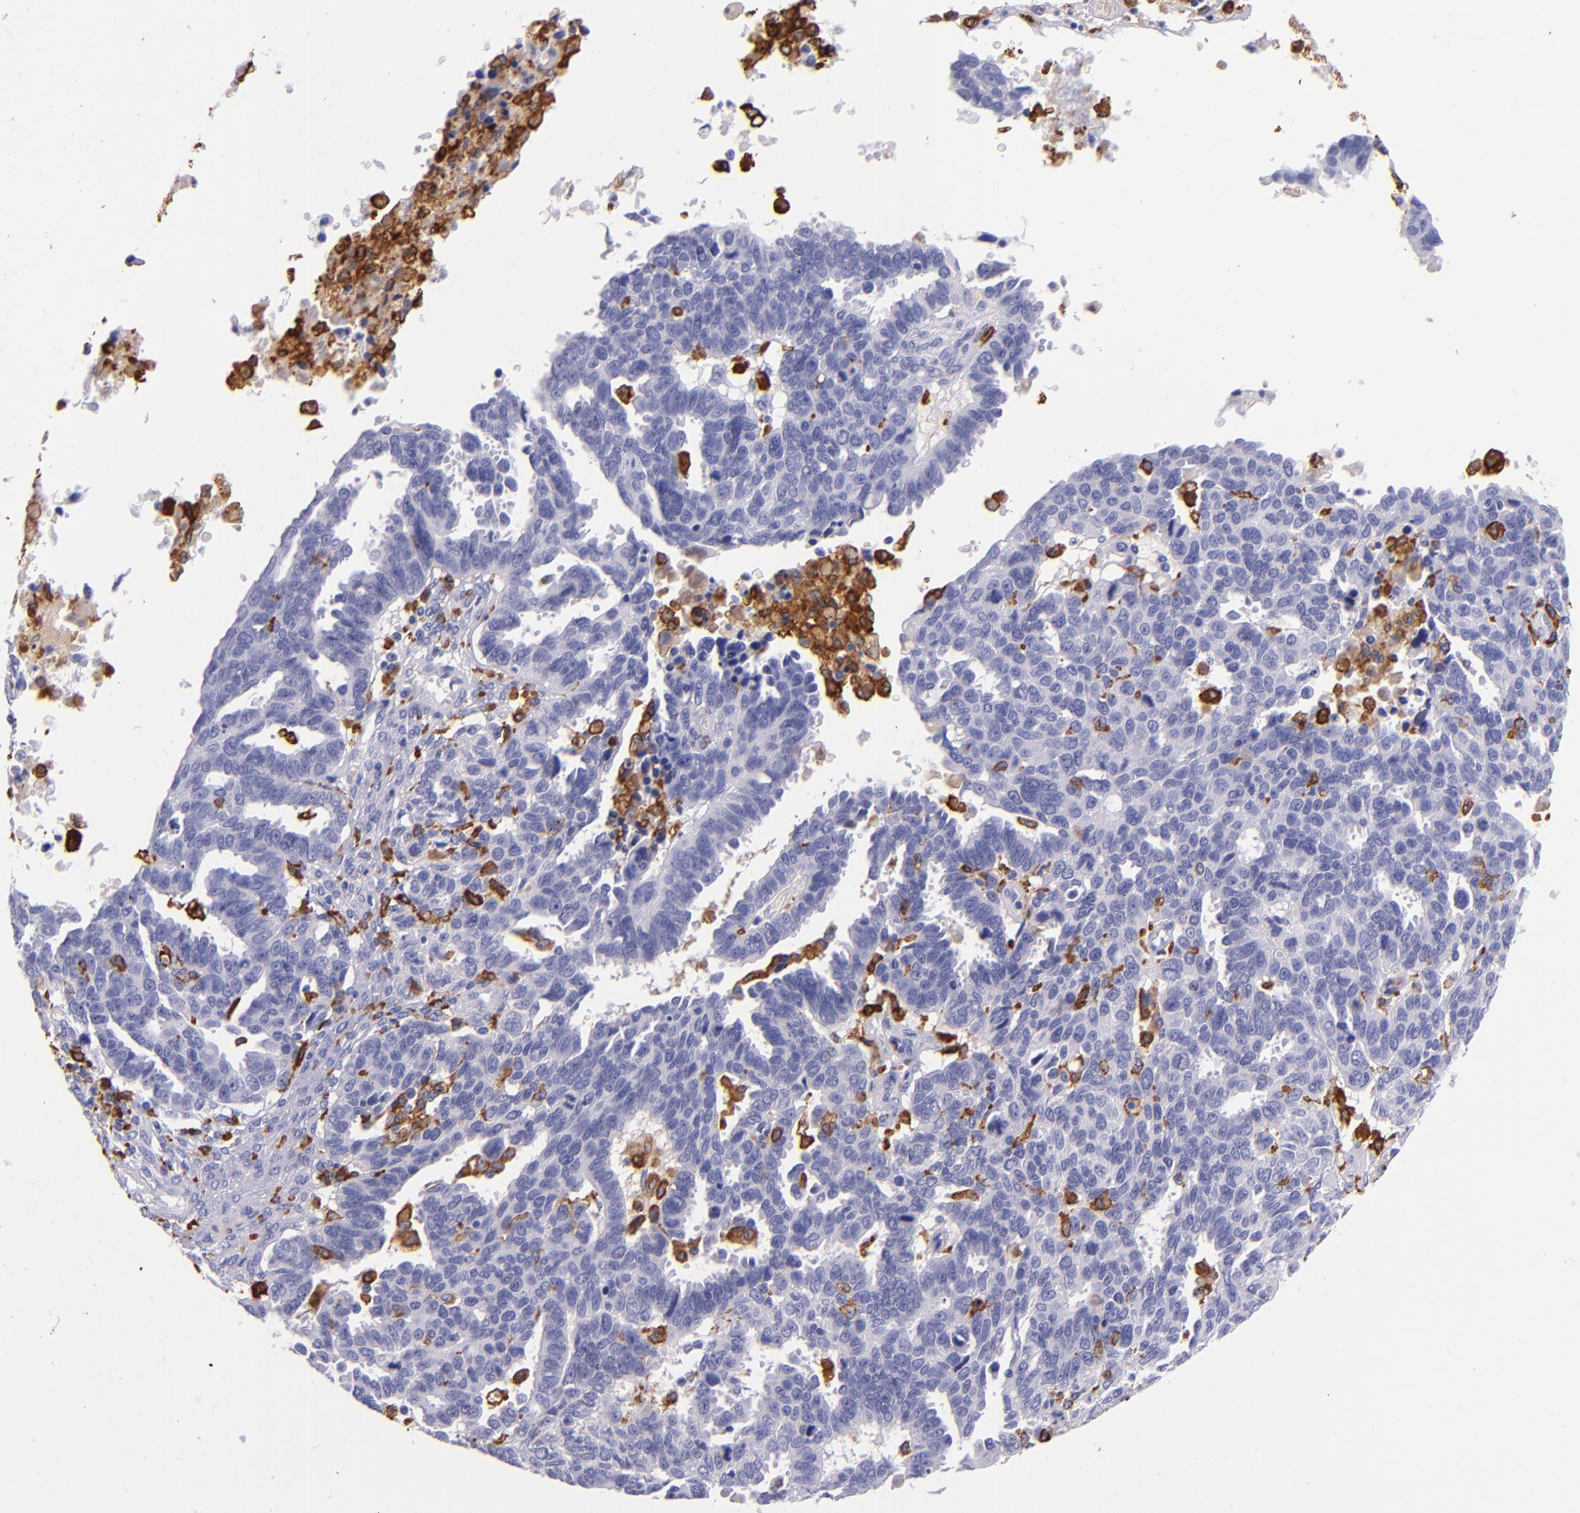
{"staining": {"intensity": "negative", "quantity": "none", "location": "none"}, "tissue": "ovarian cancer", "cell_type": "Tumor cells", "image_type": "cancer", "snomed": [{"axis": "morphology", "description": "Carcinoma, endometroid"}, {"axis": "morphology", "description": "Cystadenocarcinoma, serous, NOS"}, {"axis": "topography", "description": "Ovary"}], "caption": "Immunohistochemical staining of human ovarian endometroid carcinoma exhibits no significant positivity in tumor cells. (Immunohistochemistry (ihc), brightfield microscopy, high magnification).", "gene": "CD163", "patient": {"sex": "female", "age": 45}}